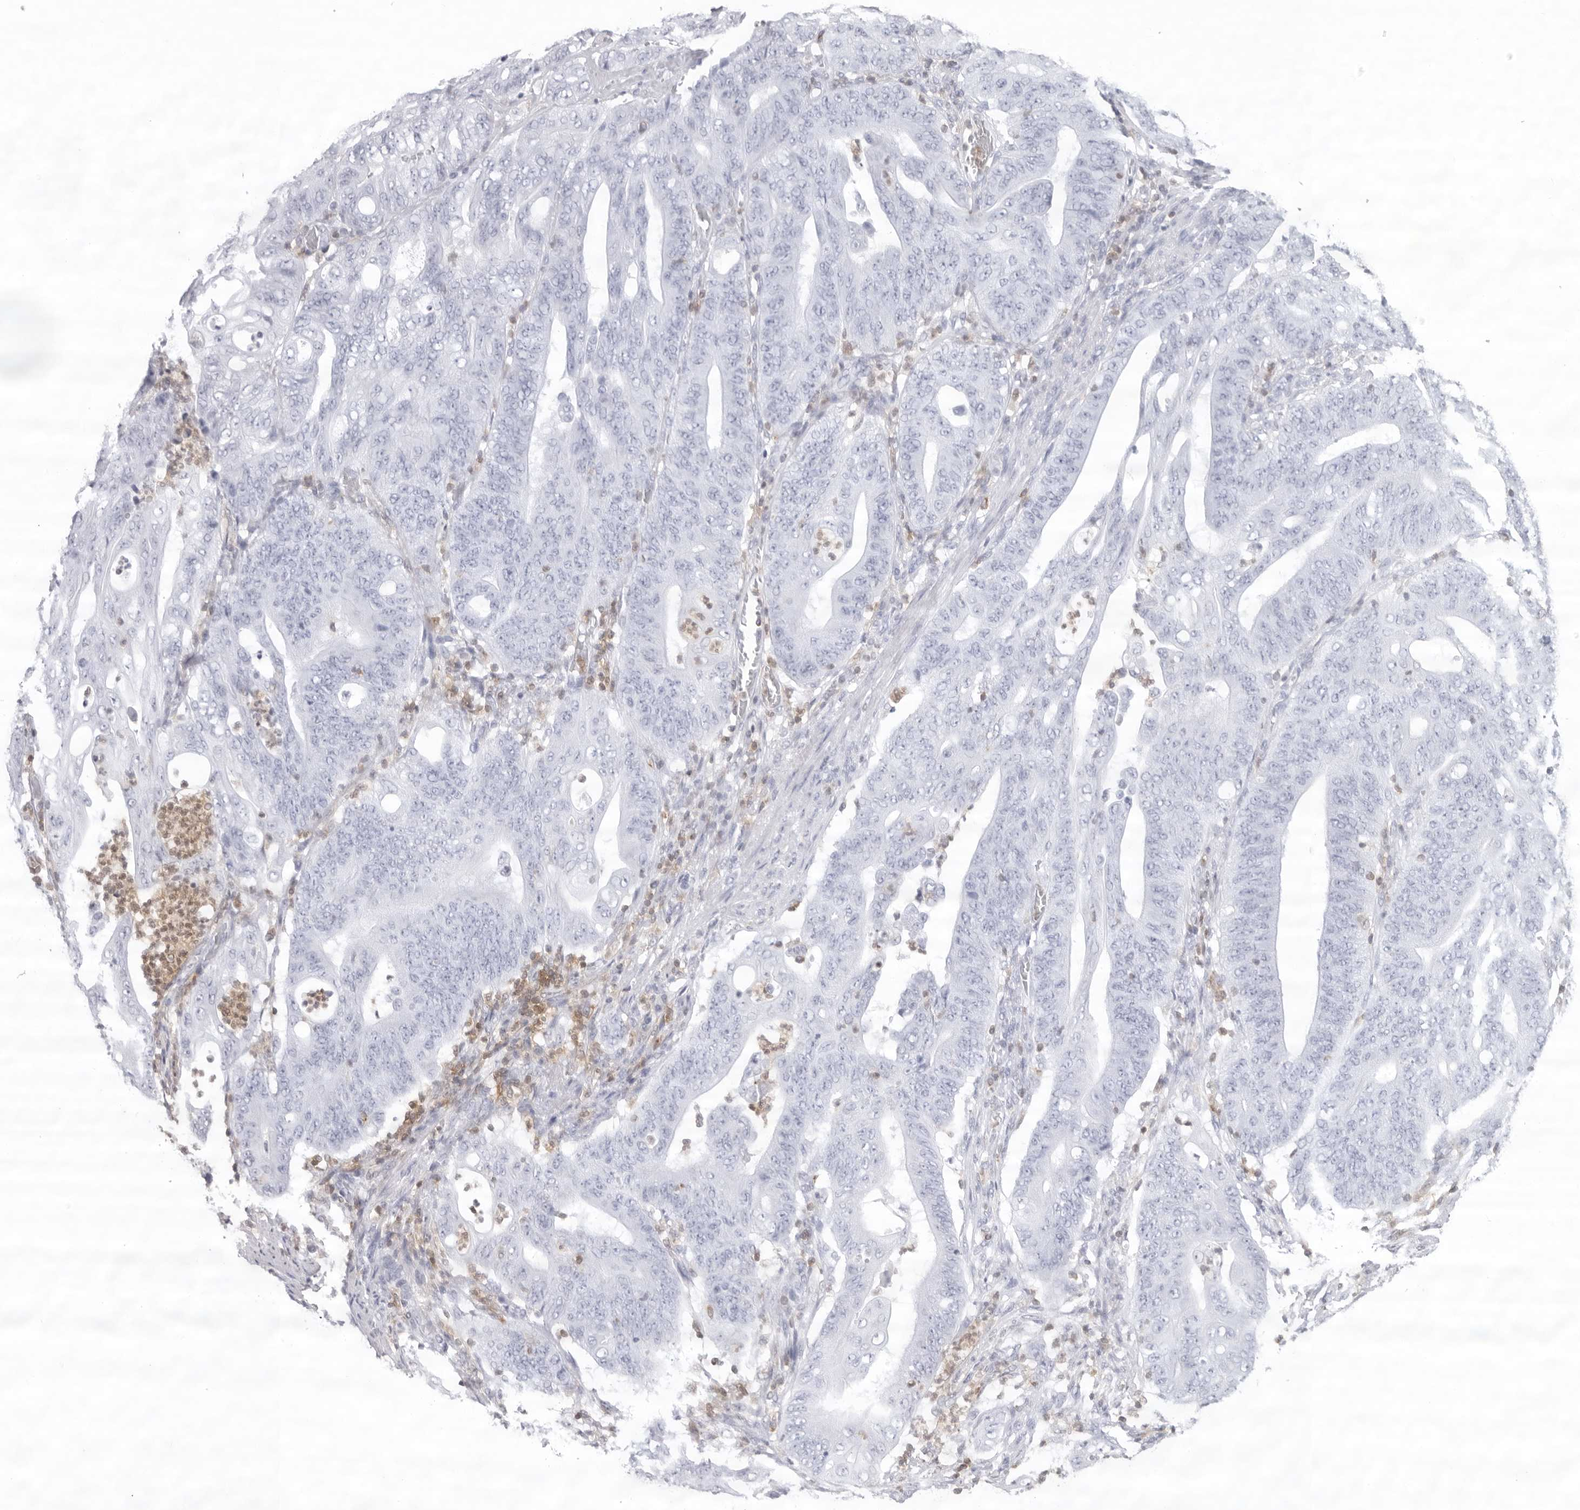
{"staining": {"intensity": "negative", "quantity": "none", "location": "none"}, "tissue": "stomach cancer", "cell_type": "Tumor cells", "image_type": "cancer", "snomed": [{"axis": "morphology", "description": "Adenocarcinoma, NOS"}, {"axis": "topography", "description": "Stomach"}], "caption": "High magnification brightfield microscopy of stomach cancer (adenocarcinoma) stained with DAB (3,3'-diaminobenzidine) (brown) and counterstained with hematoxylin (blue): tumor cells show no significant positivity.", "gene": "FMNL1", "patient": {"sex": "female", "age": 73}}